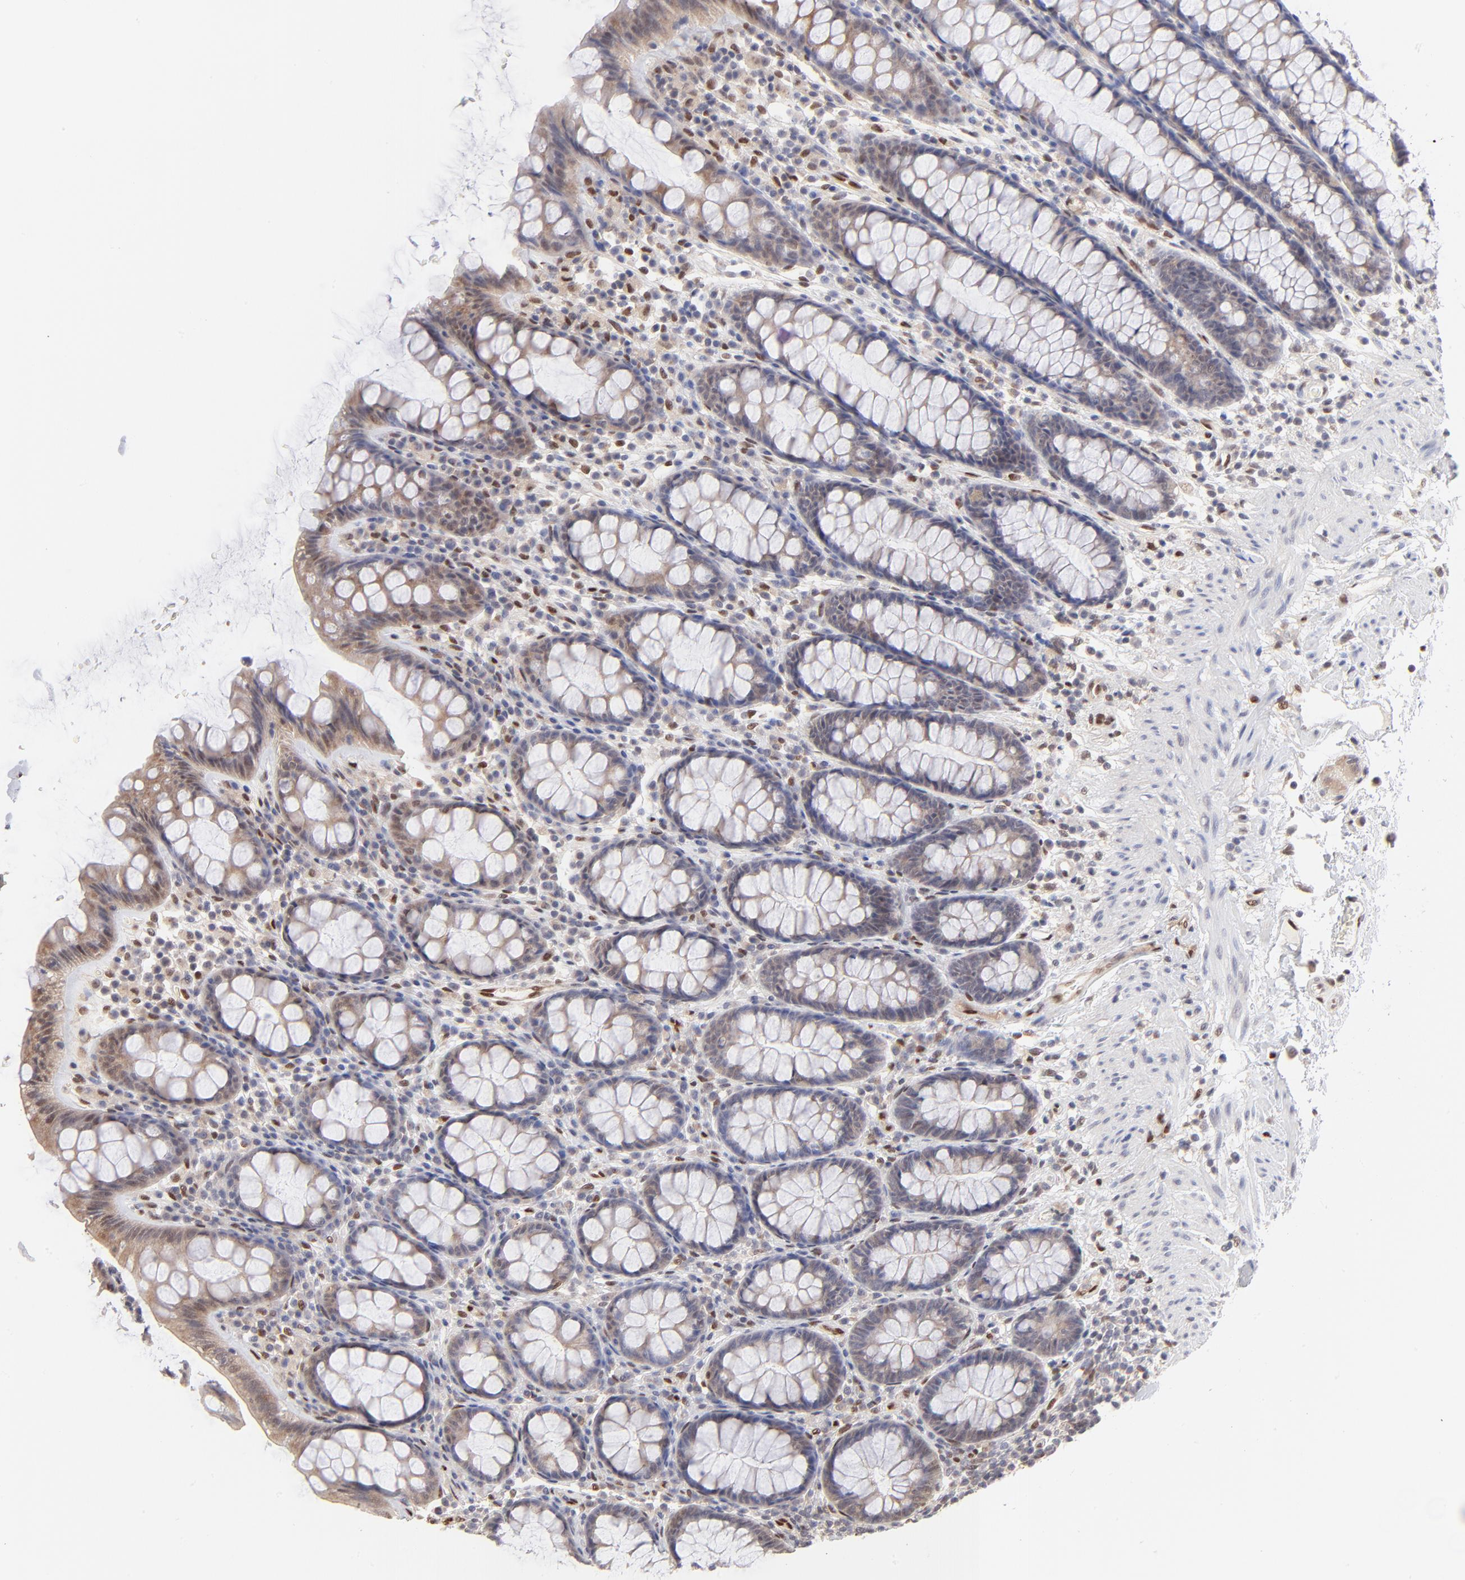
{"staining": {"intensity": "weak", "quantity": "25%-75%", "location": "cytoplasmic/membranous,nuclear"}, "tissue": "rectum", "cell_type": "Glandular cells", "image_type": "normal", "snomed": [{"axis": "morphology", "description": "Normal tissue, NOS"}, {"axis": "topography", "description": "Rectum"}], "caption": "Immunohistochemistry (IHC) image of unremarkable rectum: human rectum stained using immunohistochemistry shows low levels of weak protein expression localized specifically in the cytoplasmic/membranous,nuclear of glandular cells, appearing as a cytoplasmic/membranous,nuclear brown color.", "gene": "STAT3", "patient": {"sex": "male", "age": 92}}